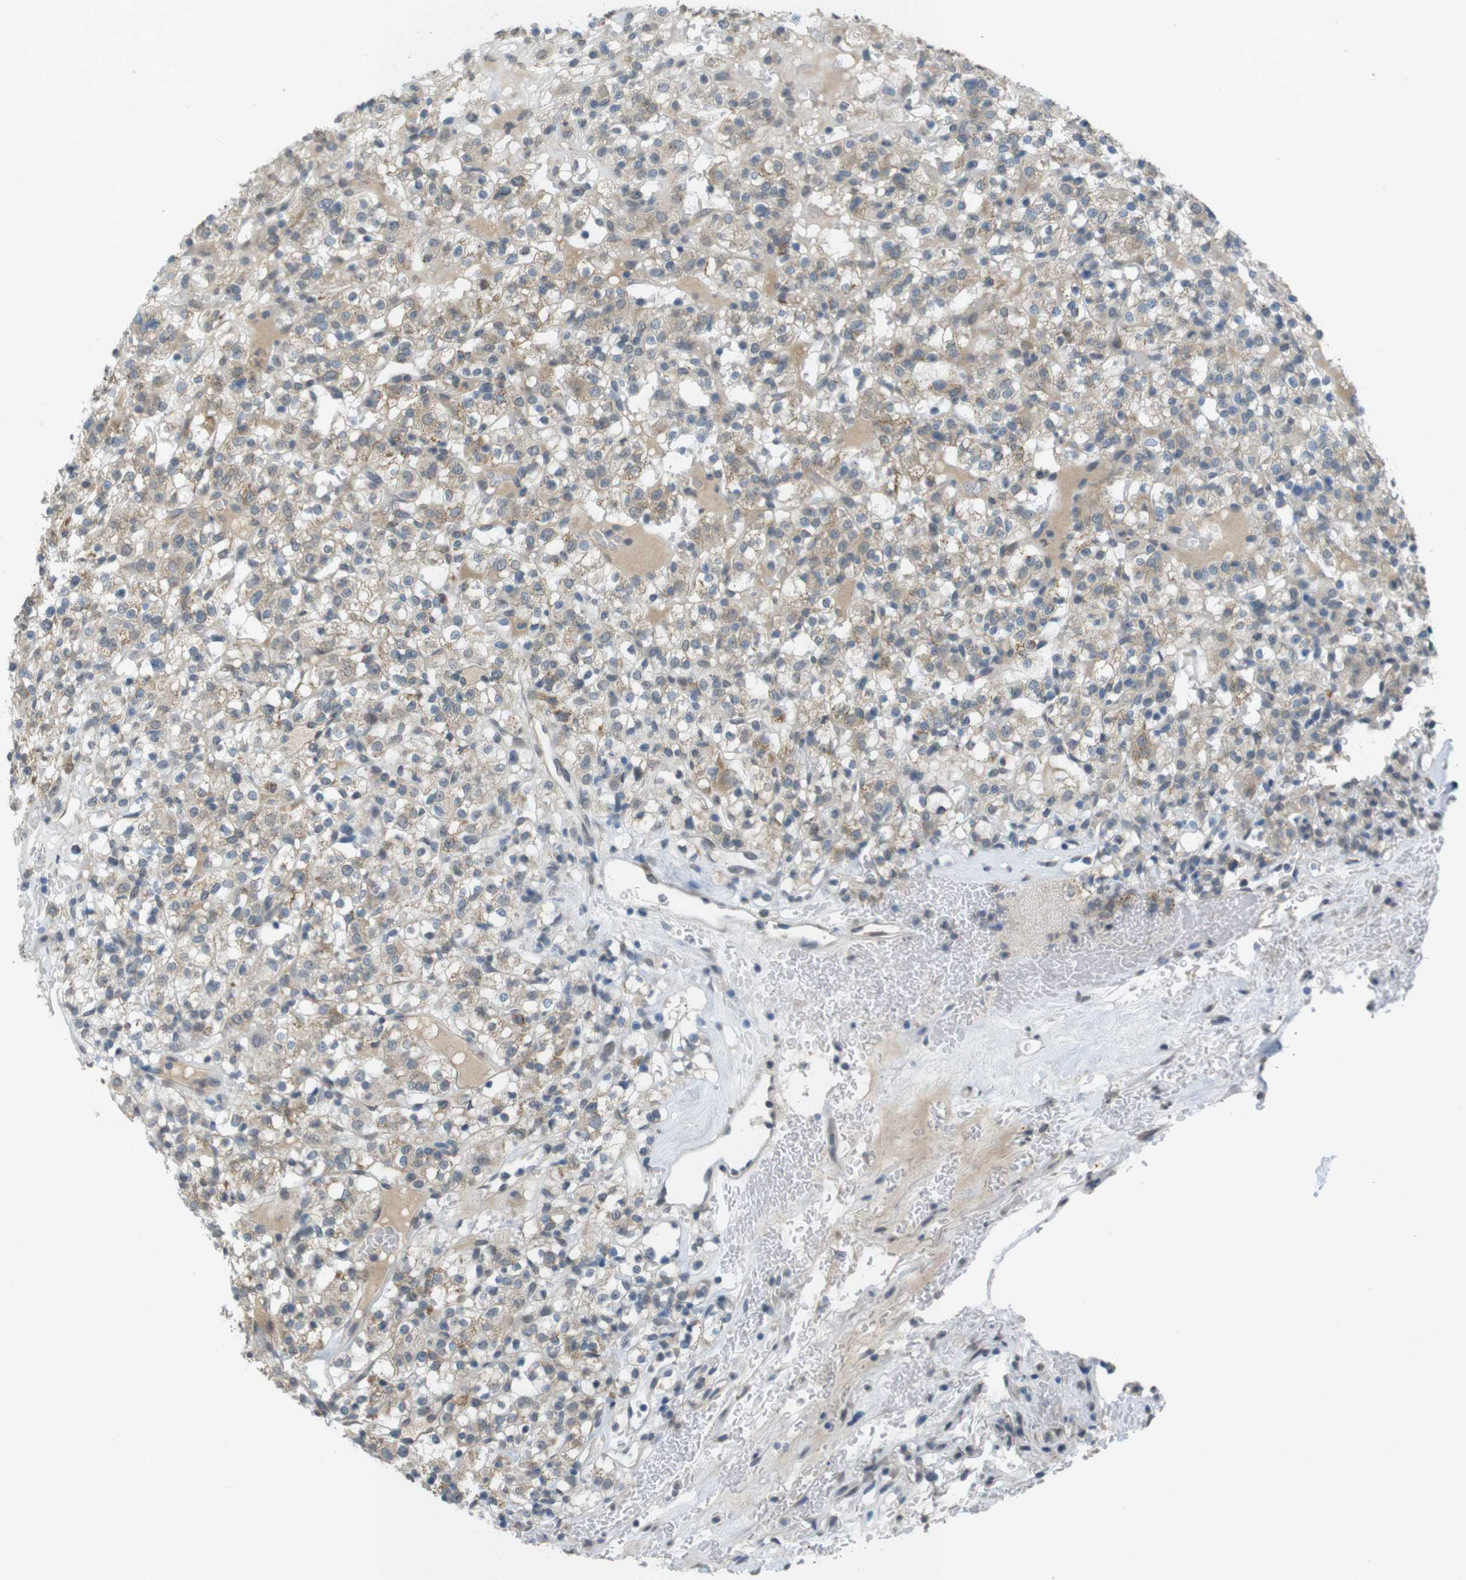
{"staining": {"intensity": "weak", "quantity": "25%-75%", "location": "cytoplasmic/membranous"}, "tissue": "renal cancer", "cell_type": "Tumor cells", "image_type": "cancer", "snomed": [{"axis": "morphology", "description": "Normal tissue, NOS"}, {"axis": "morphology", "description": "Adenocarcinoma, NOS"}, {"axis": "topography", "description": "Kidney"}], "caption": "High-power microscopy captured an immunohistochemistry photomicrograph of renal cancer (adenocarcinoma), revealing weak cytoplasmic/membranous expression in approximately 25%-75% of tumor cells. (DAB (3,3'-diaminobenzidine) = brown stain, brightfield microscopy at high magnification).", "gene": "FZD10", "patient": {"sex": "female", "age": 72}}